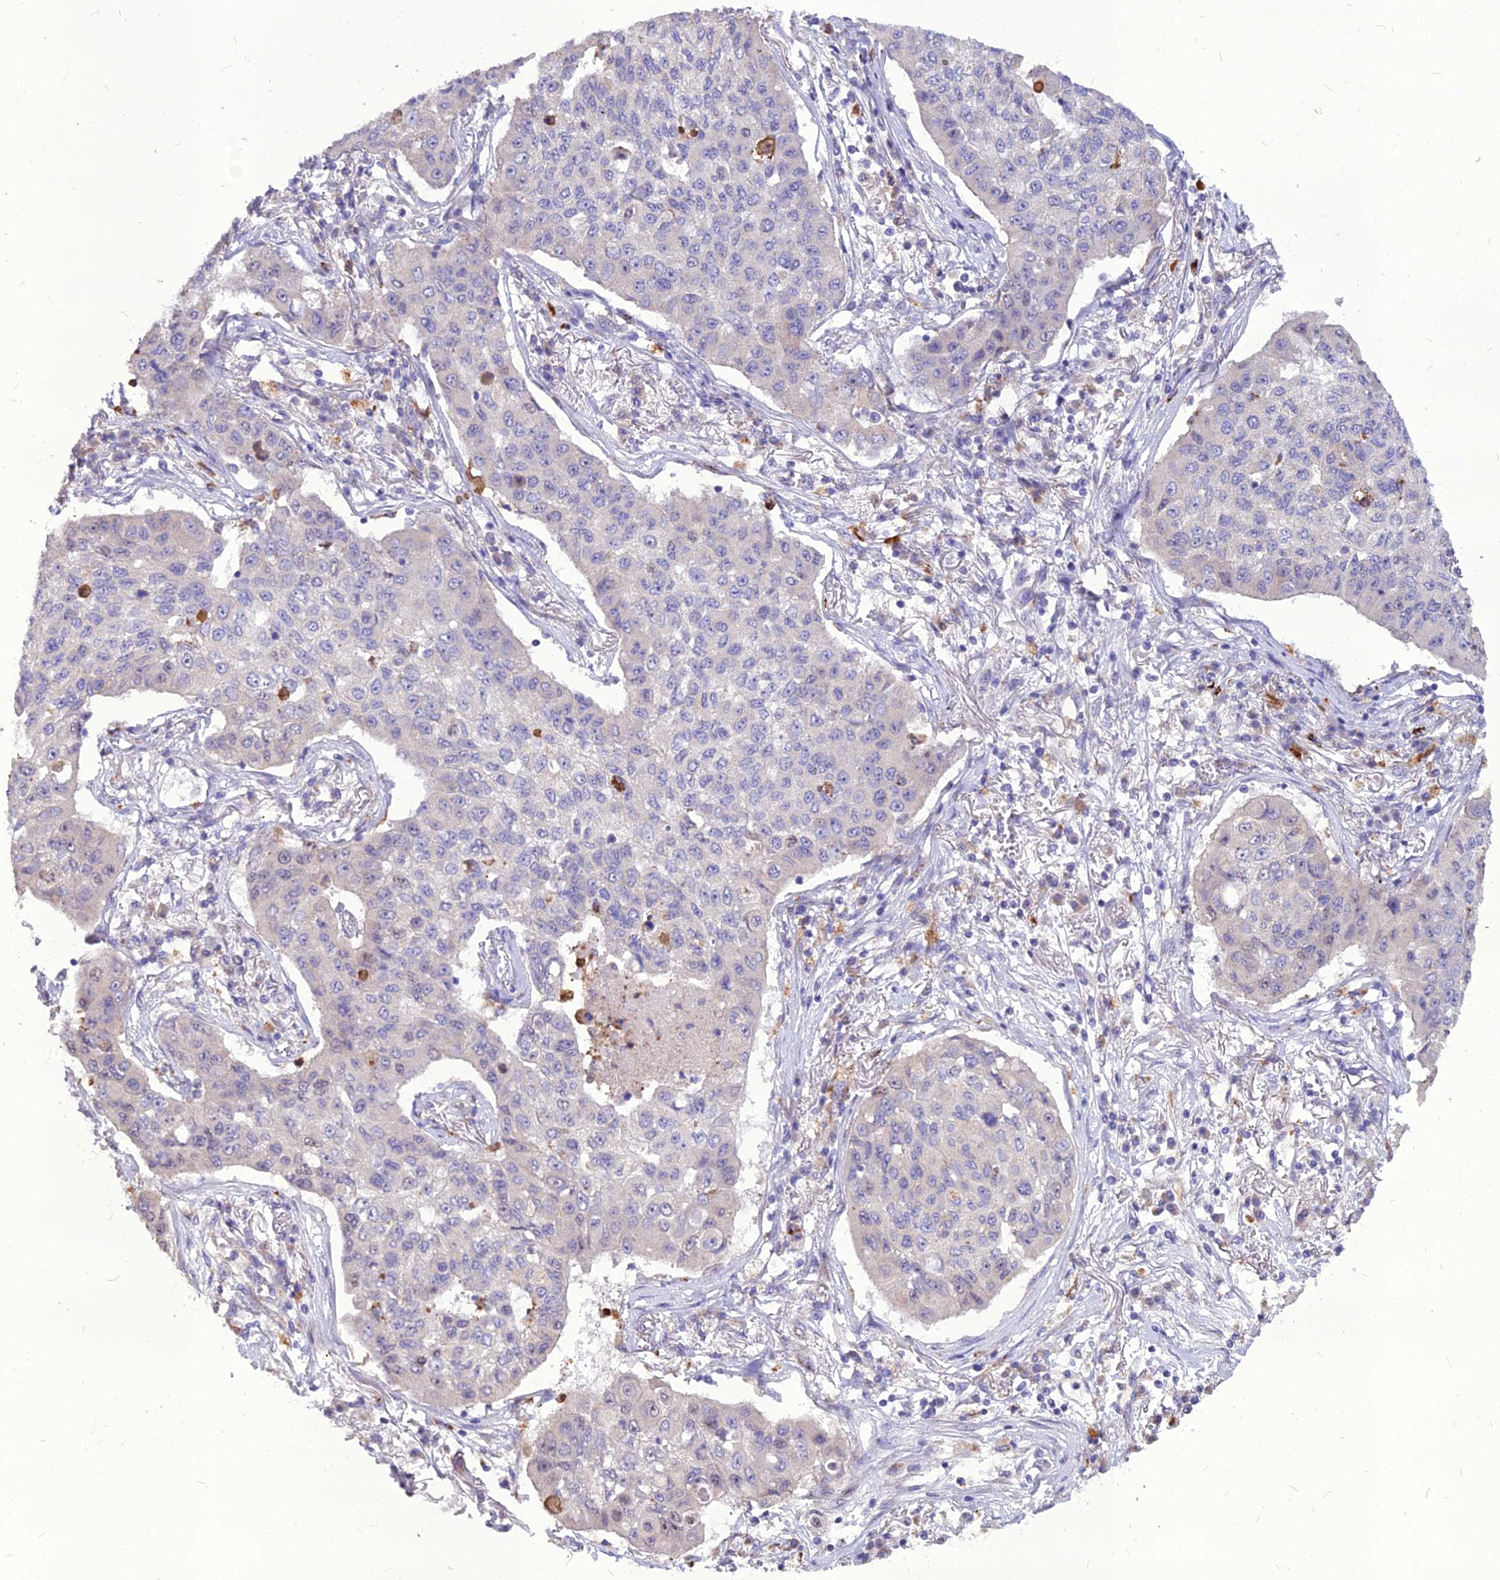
{"staining": {"intensity": "negative", "quantity": "none", "location": "none"}, "tissue": "lung cancer", "cell_type": "Tumor cells", "image_type": "cancer", "snomed": [{"axis": "morphology", "description": "Squamous cell carcinoma, NOS"}, {"axis": "topography", "description": "Lung"}], "caption": "Immunohistochemistry photomicrograph of neoplastic tissue: squamous cell carcinoma (lung) stained with DAB (3,3'-diaminobenzidine) displays no significant protein positivity in tumor cells.", "gene": "PCED1B", "patient": {"sex": "male", "age": 74}}